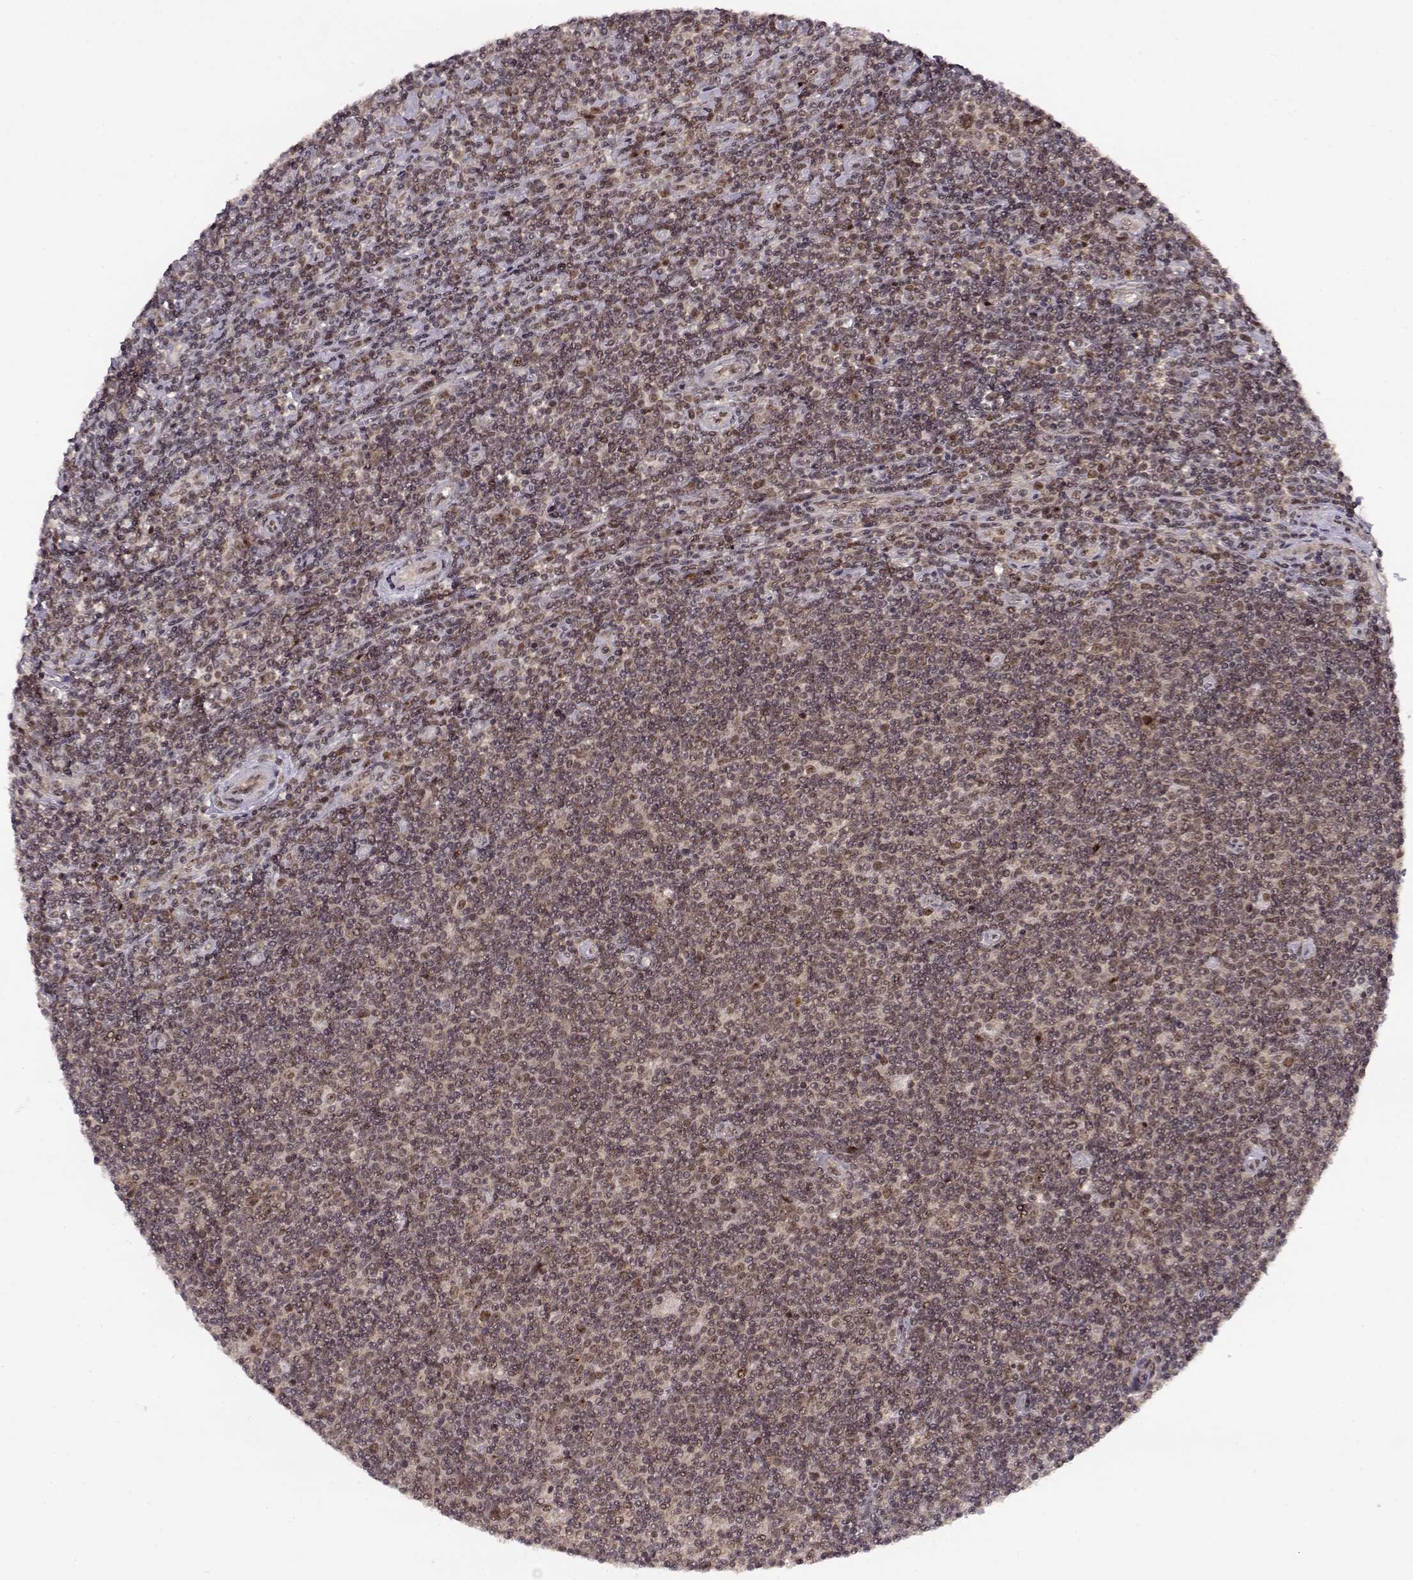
{"staining": {"intensity": "moderate", "quantity": "25%-75%", "location": "cytoplasmic/membranous,nuclear"}, "tissue": "lymphoma", "cell_type": "Tumor cells", "image_type": "cancer", "snomed": [{"axis": "morphology", "description": "Hodgkin's disease, NOS"}, {"axis": "topography", "description": "Lymph node"}], "caption": "Tumor cells exhibit medium levels of moderate cytoplasmic/membranous and nuclear expression in approximately 25%-75% of cells in human lymphoma.", "gene": "CSNK2A1", "patient": {"sex": "male", "age": 40}}